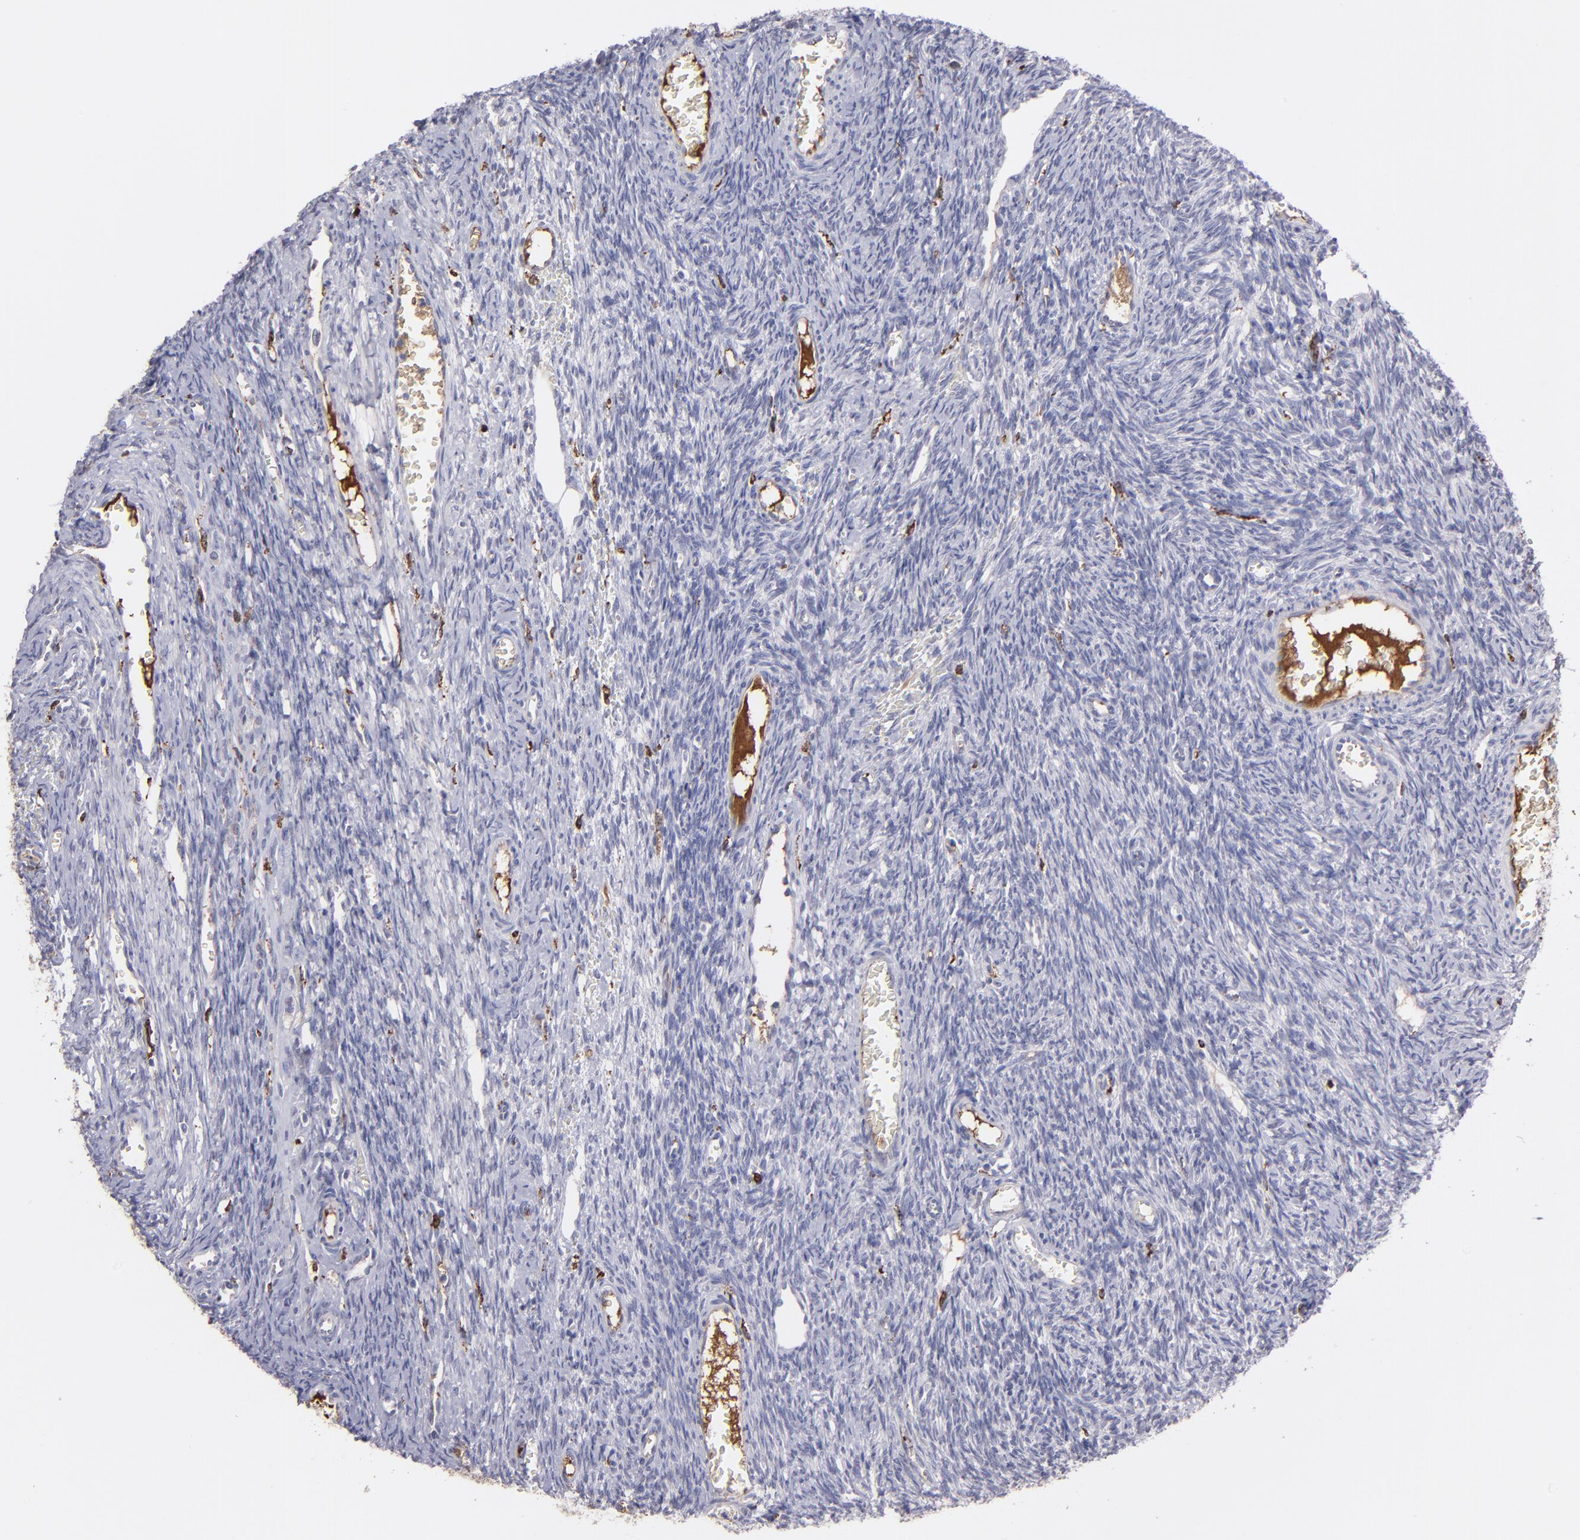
{"staining": {"intensity": "negative", "quantity": "none", "location": "none"}, "tissue": "ovary", "cell_type": "Follicle cells", "image_type": "normal", "snomed": [{"axis": "morphology", "description": "Normal tissue, NOS"}, {"axis": "topography", "description": "Ovary"}], "caption": "An image of human ovary is negative for staining in follicle cells. (DAB immunohistochemistry (IHC), high magnification).", "gene": "C1QA", "patient": {"sex": "female", "age": 39}}